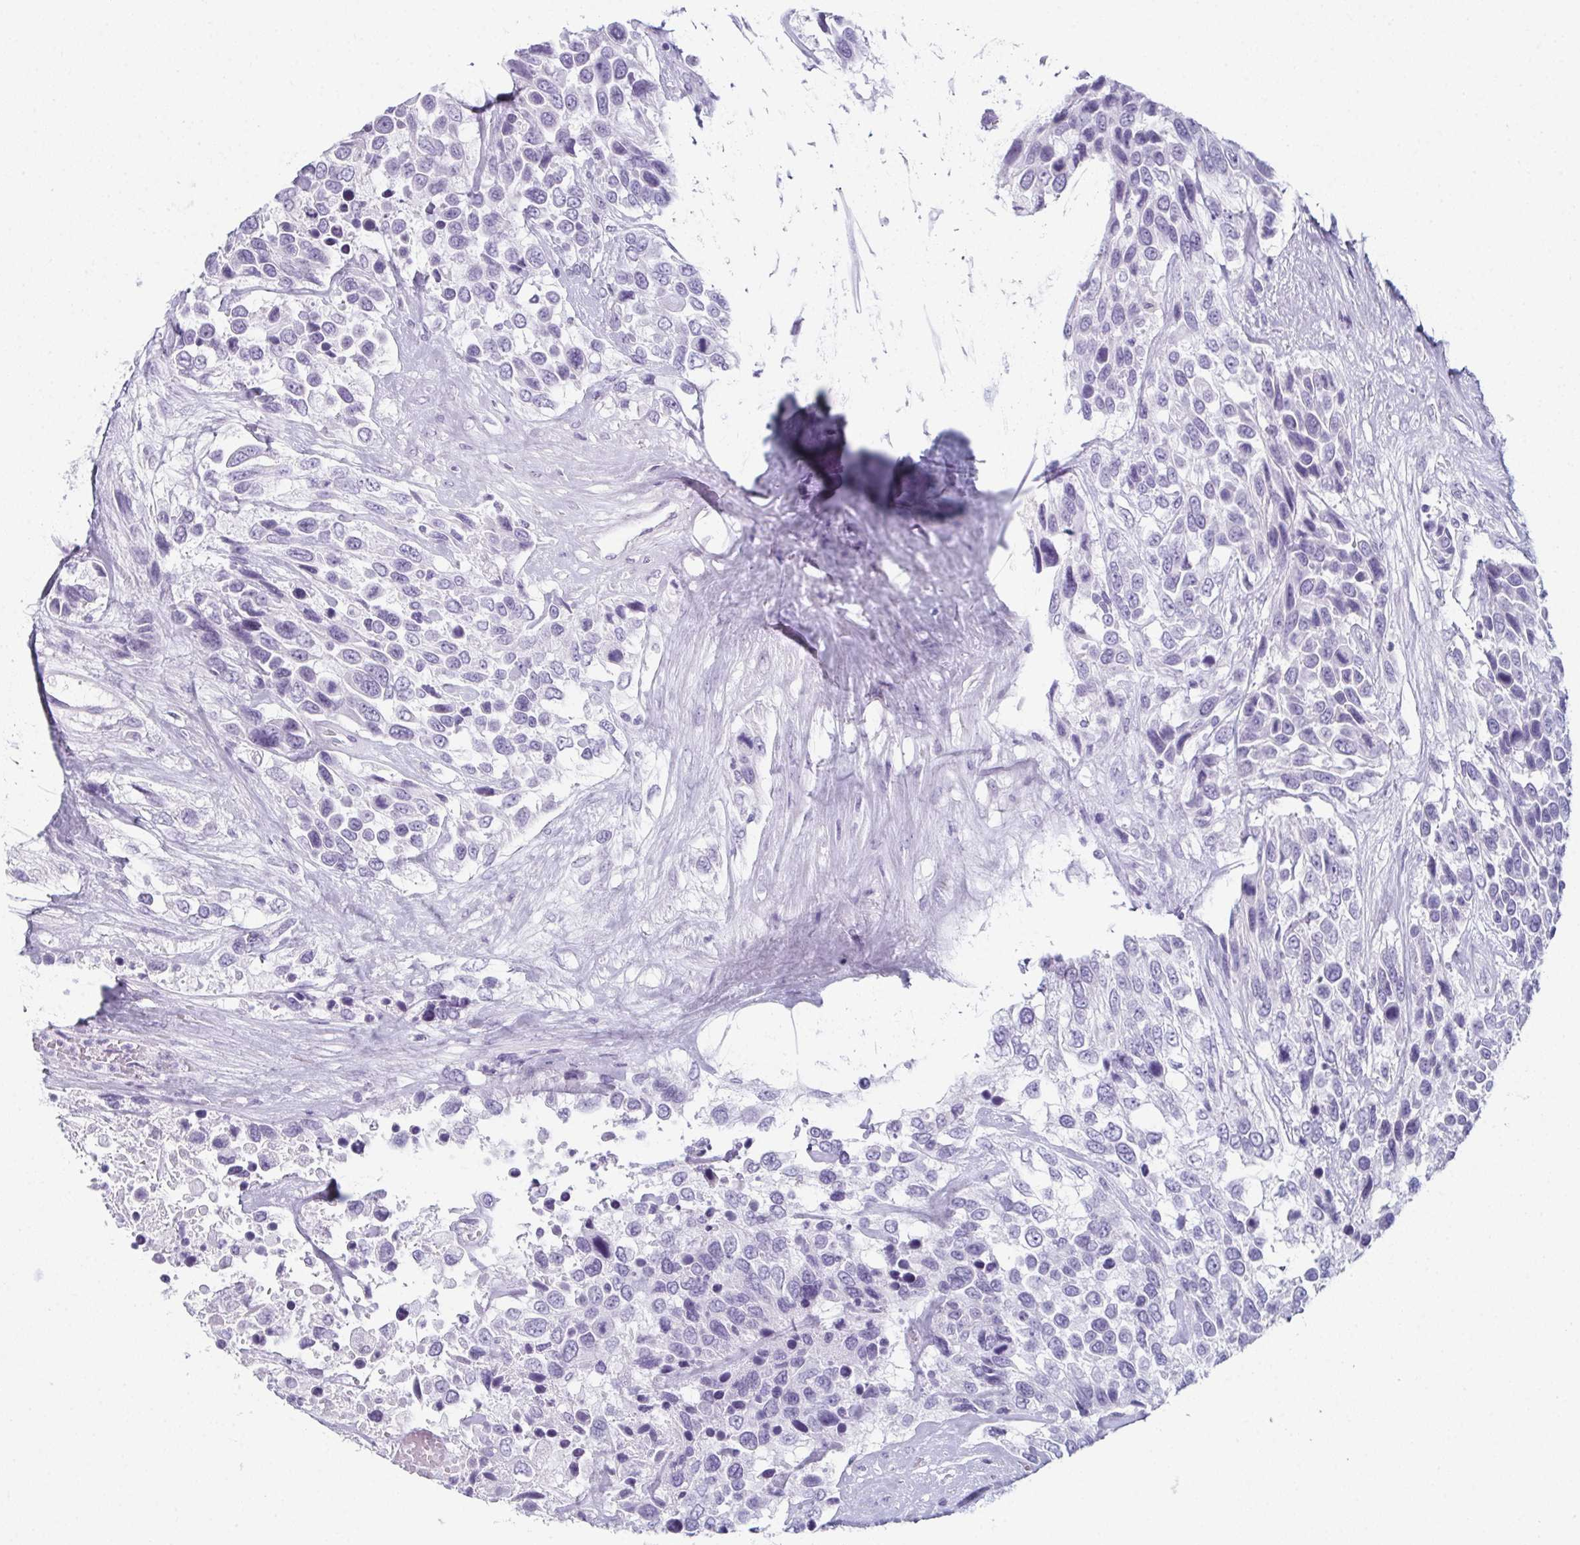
{"staining": {"intensity": "negative", "quantity": "none", "location": "none"}, "tissue": "urothelial cancer", "cell_type": "Tumor cells", "image_type": "cancer", "snomed": [{"axis": "morphology", "description": "Urothelial carcinoma, High grade"}, {"axis": "topography", "description": "Urinary bladder"}], "caption": "Urothelial carcinoma (high-grade) stained for a protein using immunohistochemistry (IHC) exhibits no expression tumor cells.", "gene": "ENKUR", "patient": {"sex": "female", "age": 70}}